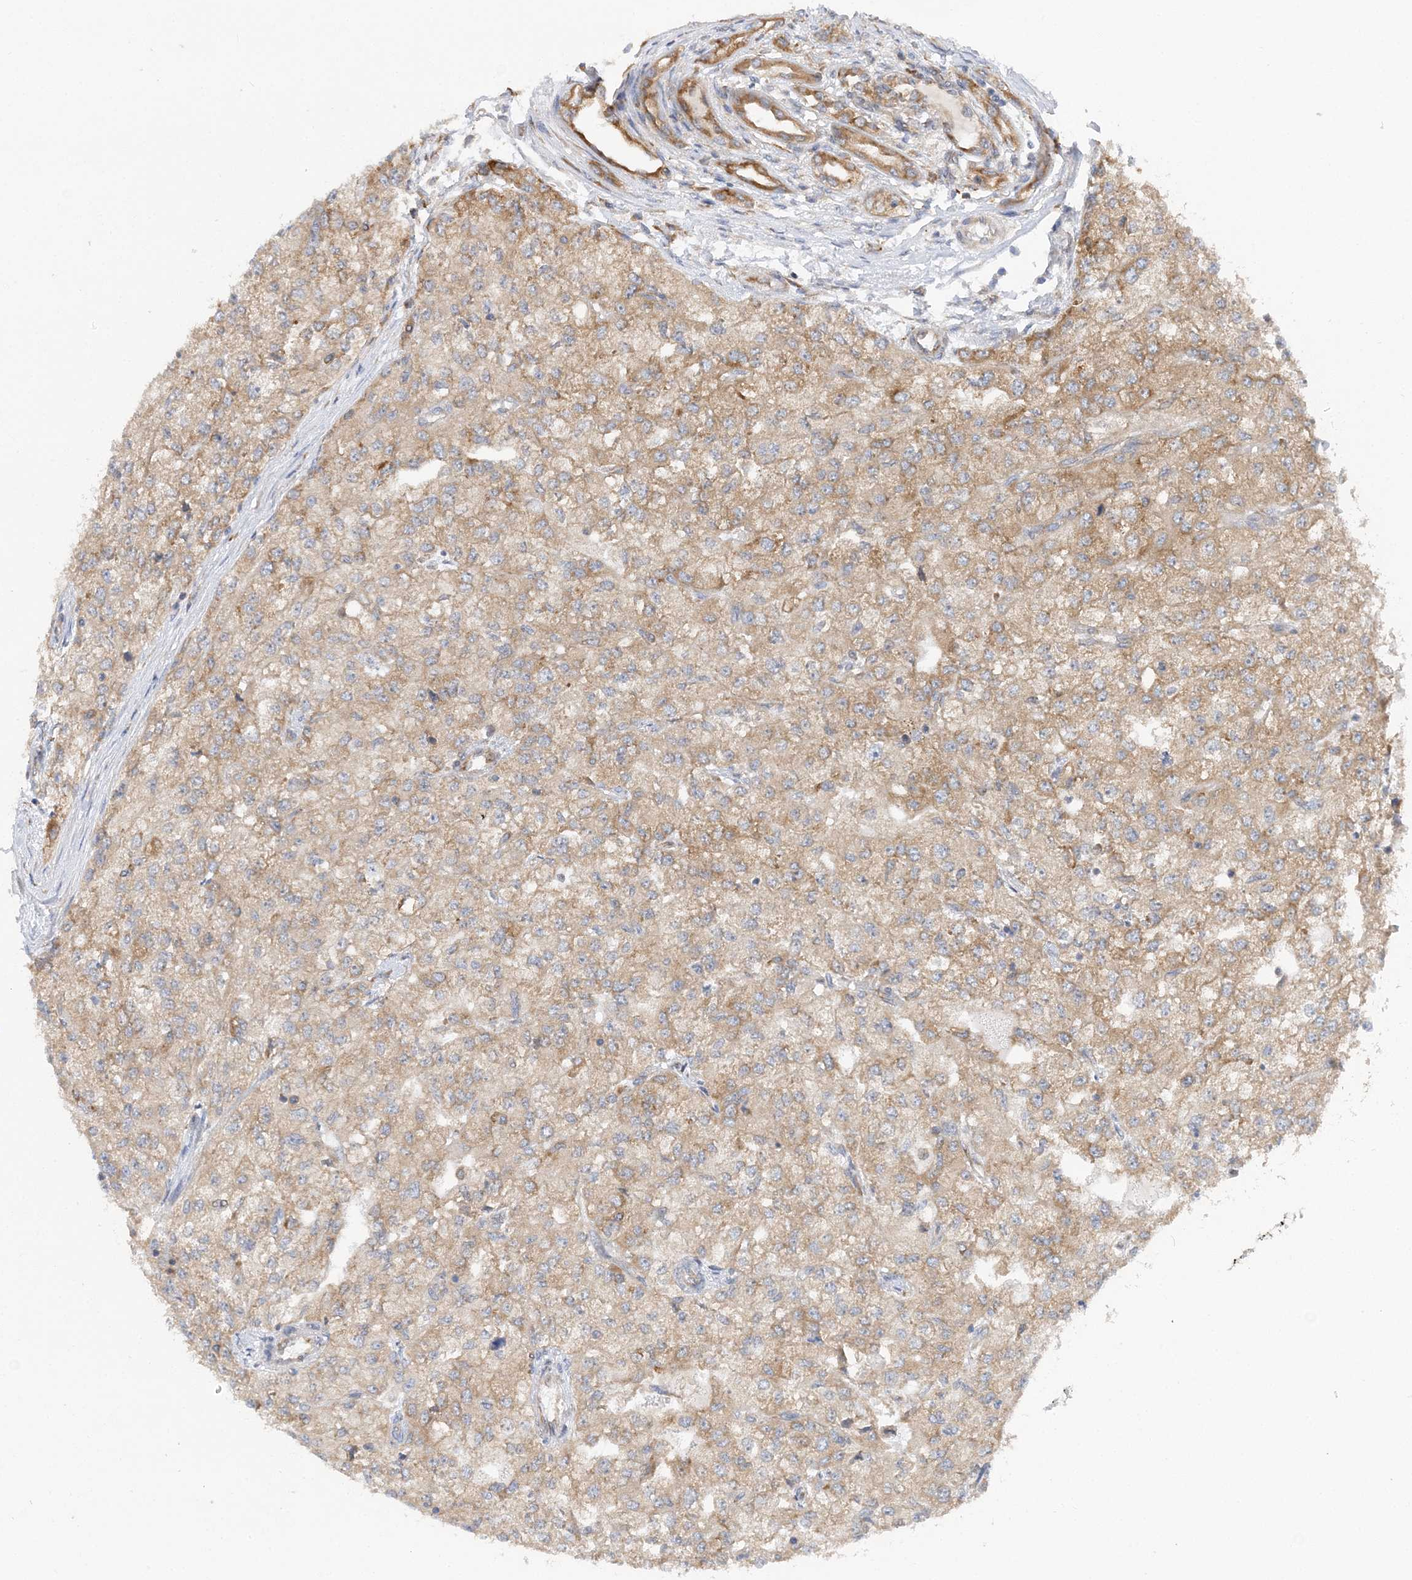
{"staining": {"intensity": "moderate", "quantity": ">75%", "location": "cytoplasmic/membranous"}, "tissue": "renal cancer", "cell_type": "Tumor cells", "image_type": "cancer", "snomed": [{"axis": "morphology", "description": "Adenocarcinoma, NOS"}, {"axis": "topography", "description": "Kidney"}], "caption": "An immunohistochemistry image of tumor tissue is shown. Protein staining in brown shows moderate cytoplasmic/membranous positivity in adenocarcinoma (renal) within tumor cells.", "gene": "LARP4B", "patient": {"sex": "female", "age": 54}}